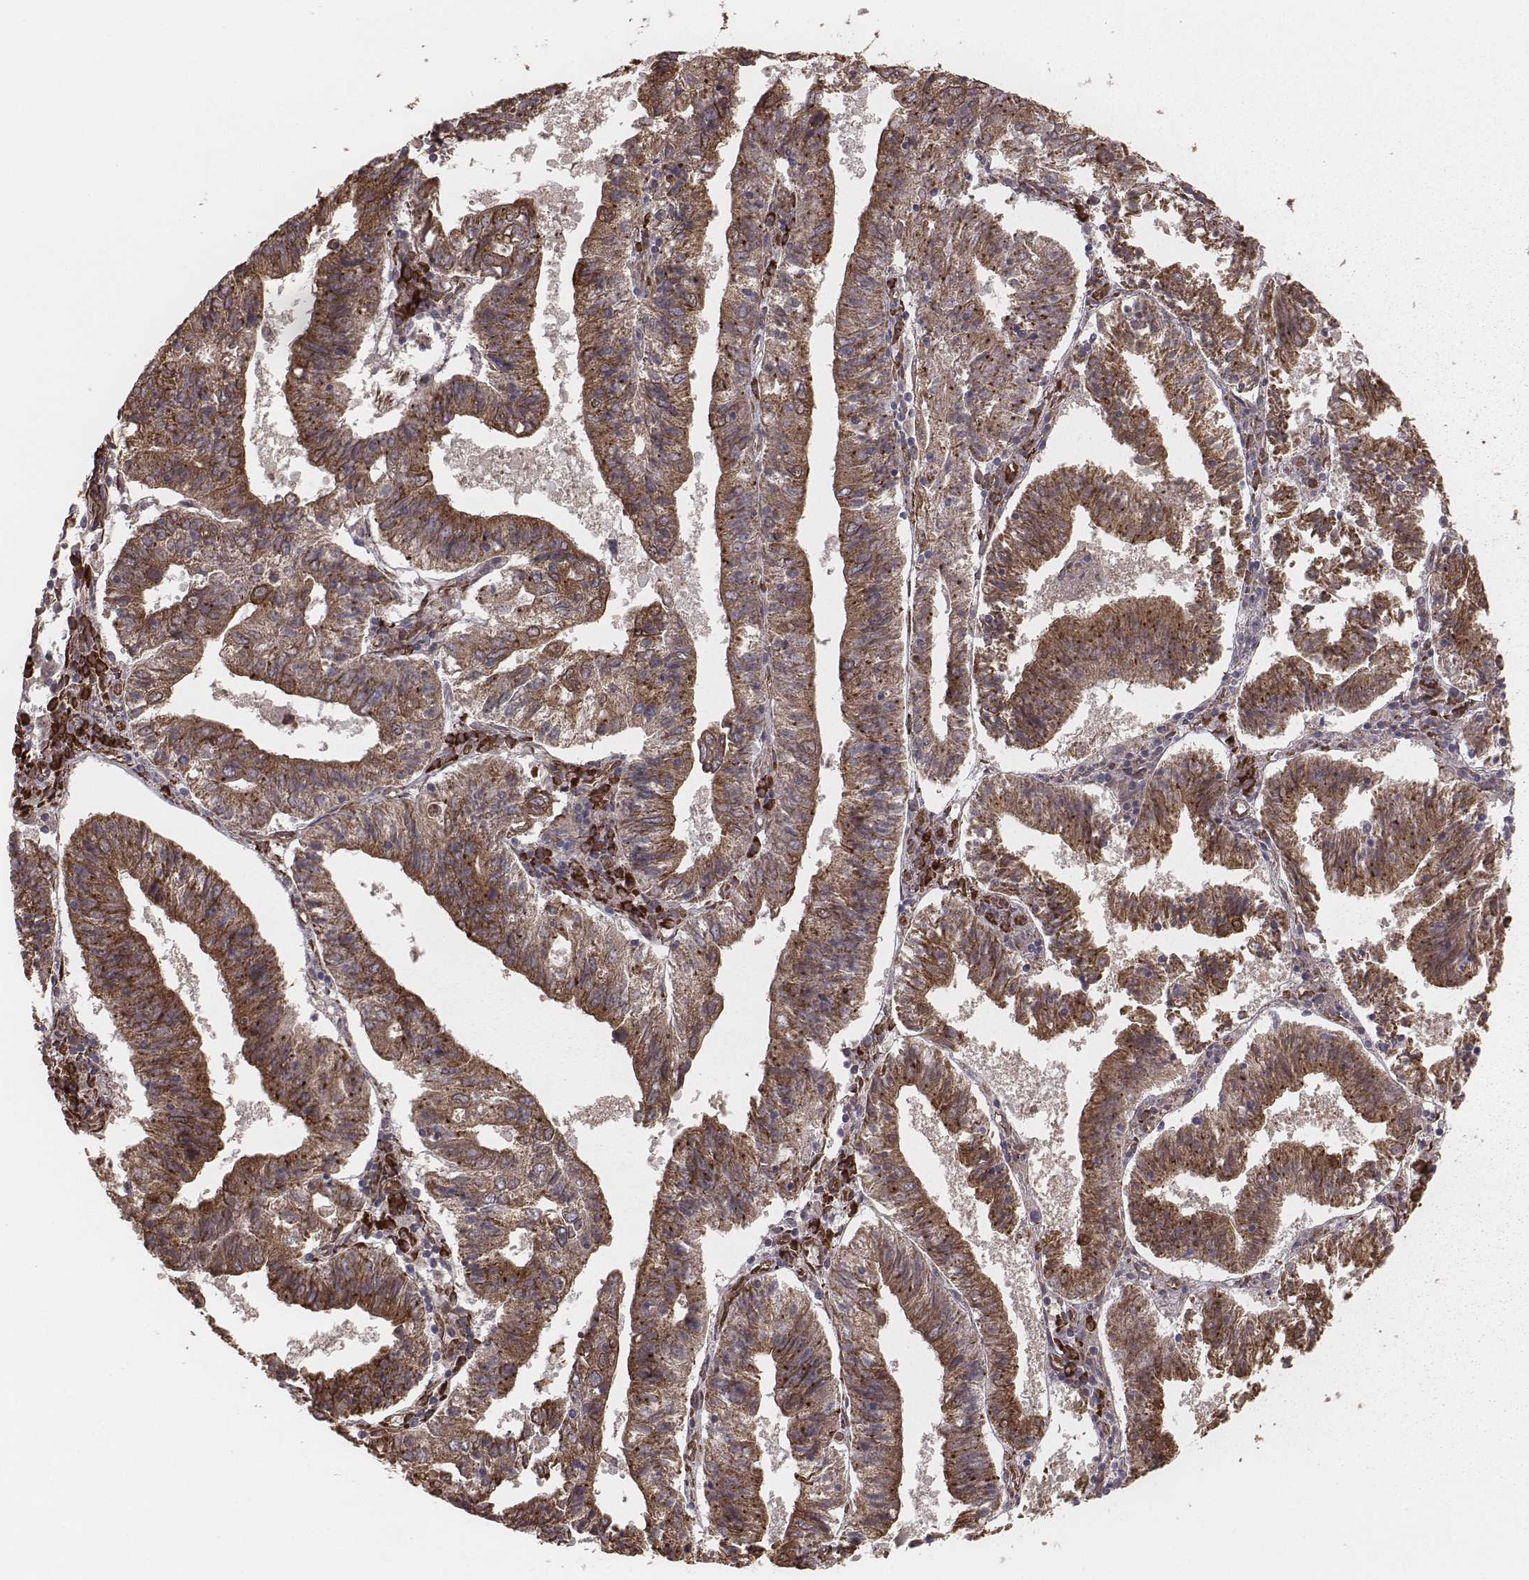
{"staining": {"intensity": "strong", "quantity": ">75%", "location": "cytoplasmic/membranous"}, "tissue": "endometrial cancer", "cell_type": "Tumor cells", "image_type": "cancer", "snomed": [{"axis": "morphology", "description": "Adenocarcinoma, NOS"}, {"axis": "topography", "description": "Endometrium"}], "caption": "Strong cytoplasmic/membranous protein positivity is appreciated in approximately >75% of tumor cells in endometrial cancer (adenocarcinoma).", "gene": "PALMD", "patient": {"sex": "female", "age": 82}}